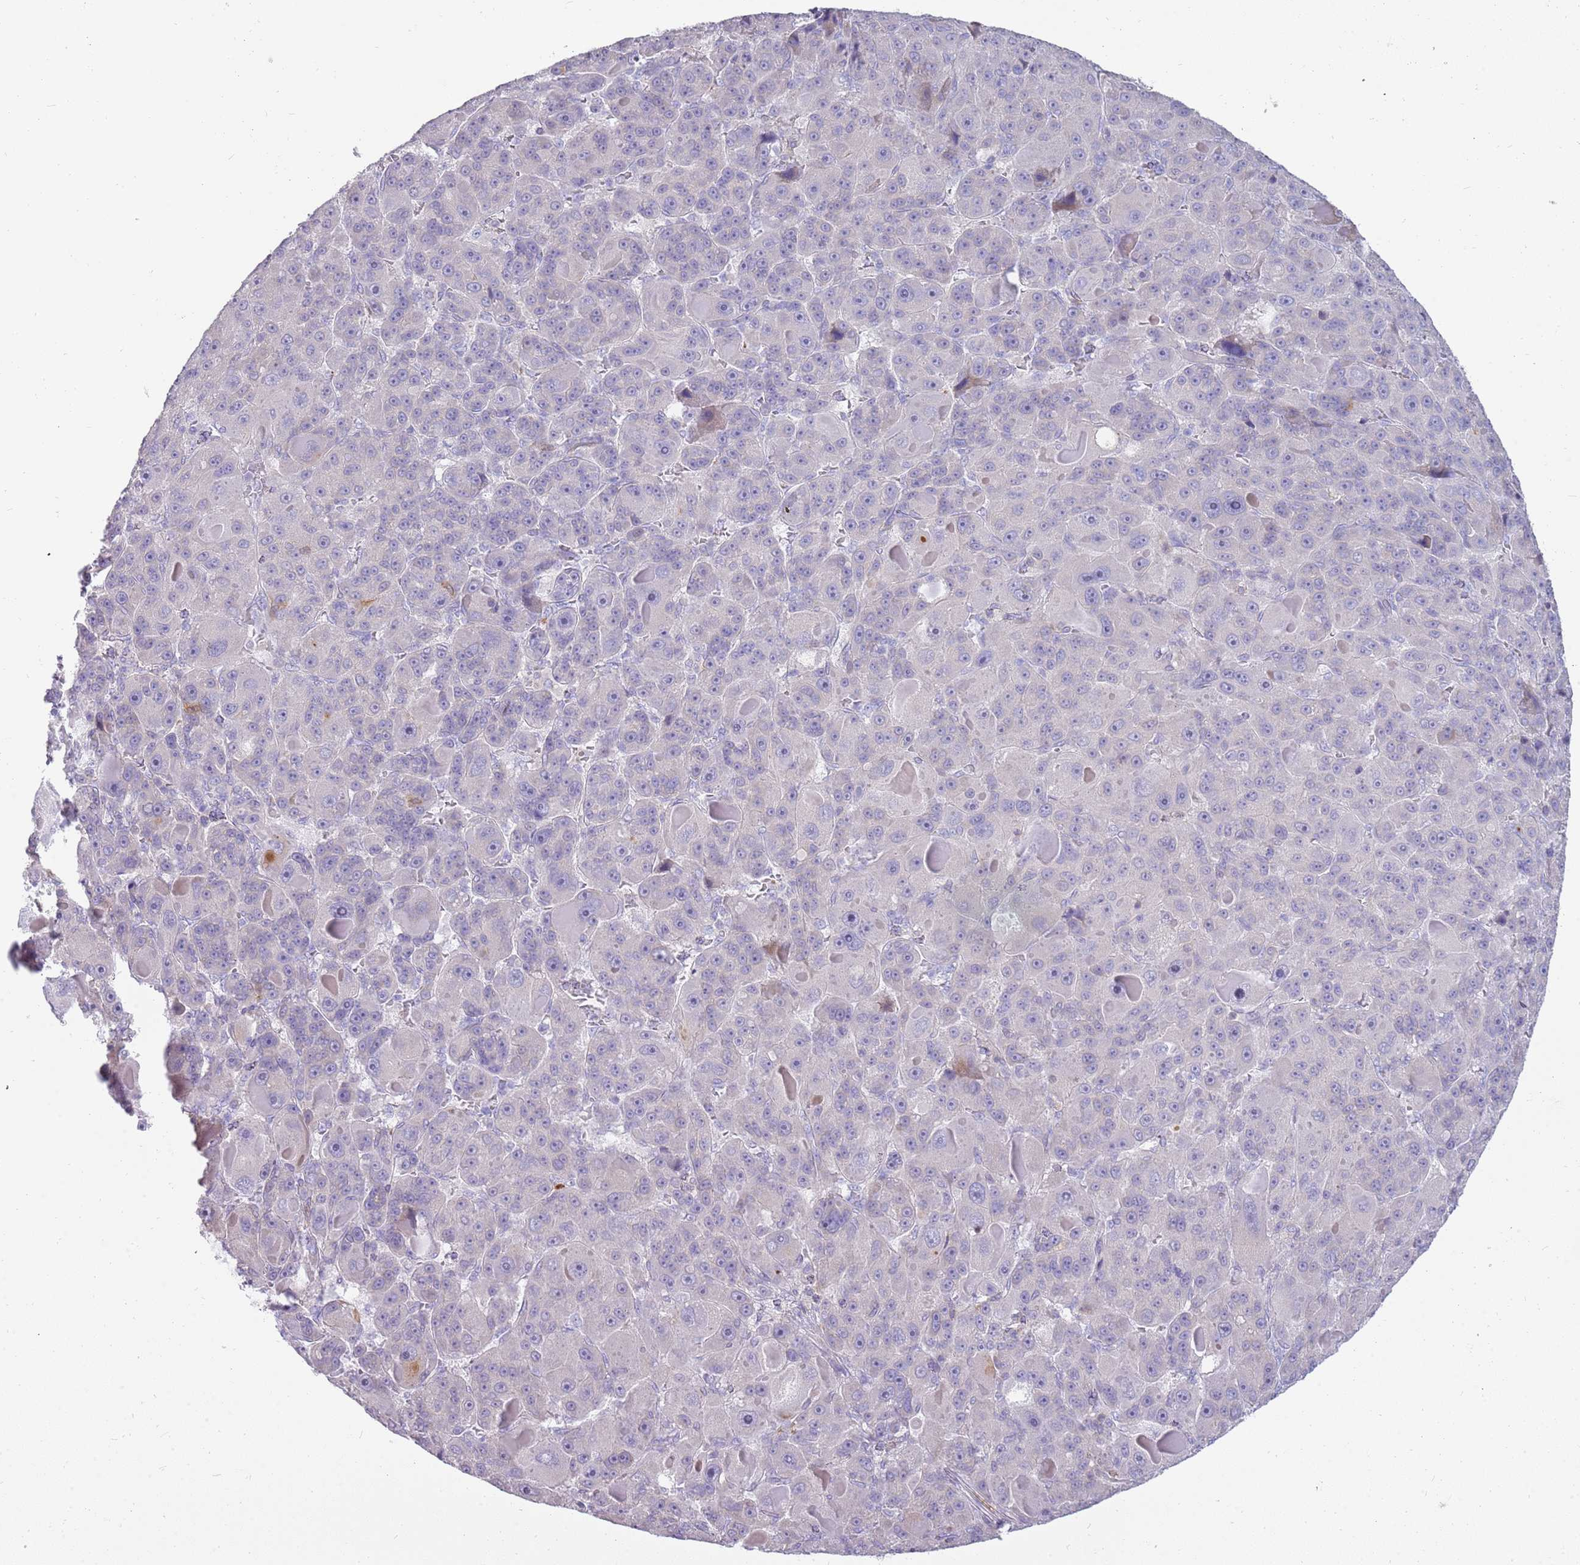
{"staining": {"intensity": "negative", "quantity": "none", "location": "none"}, "tissue": "liver cancer", "cell_type": "Tumor cells", "image_type": "cancer", "snomed": [{"axis": "morphology", "description": "Carcinoma, Hepatocellular, NOS"}, {"axis": "topography", "description": "Liver"}], "caption": "An image of human liver cancer is negative for staining in tumor cells.", "gene": "DIPK1C", "patient": {"sex": "male", "age": 76}}